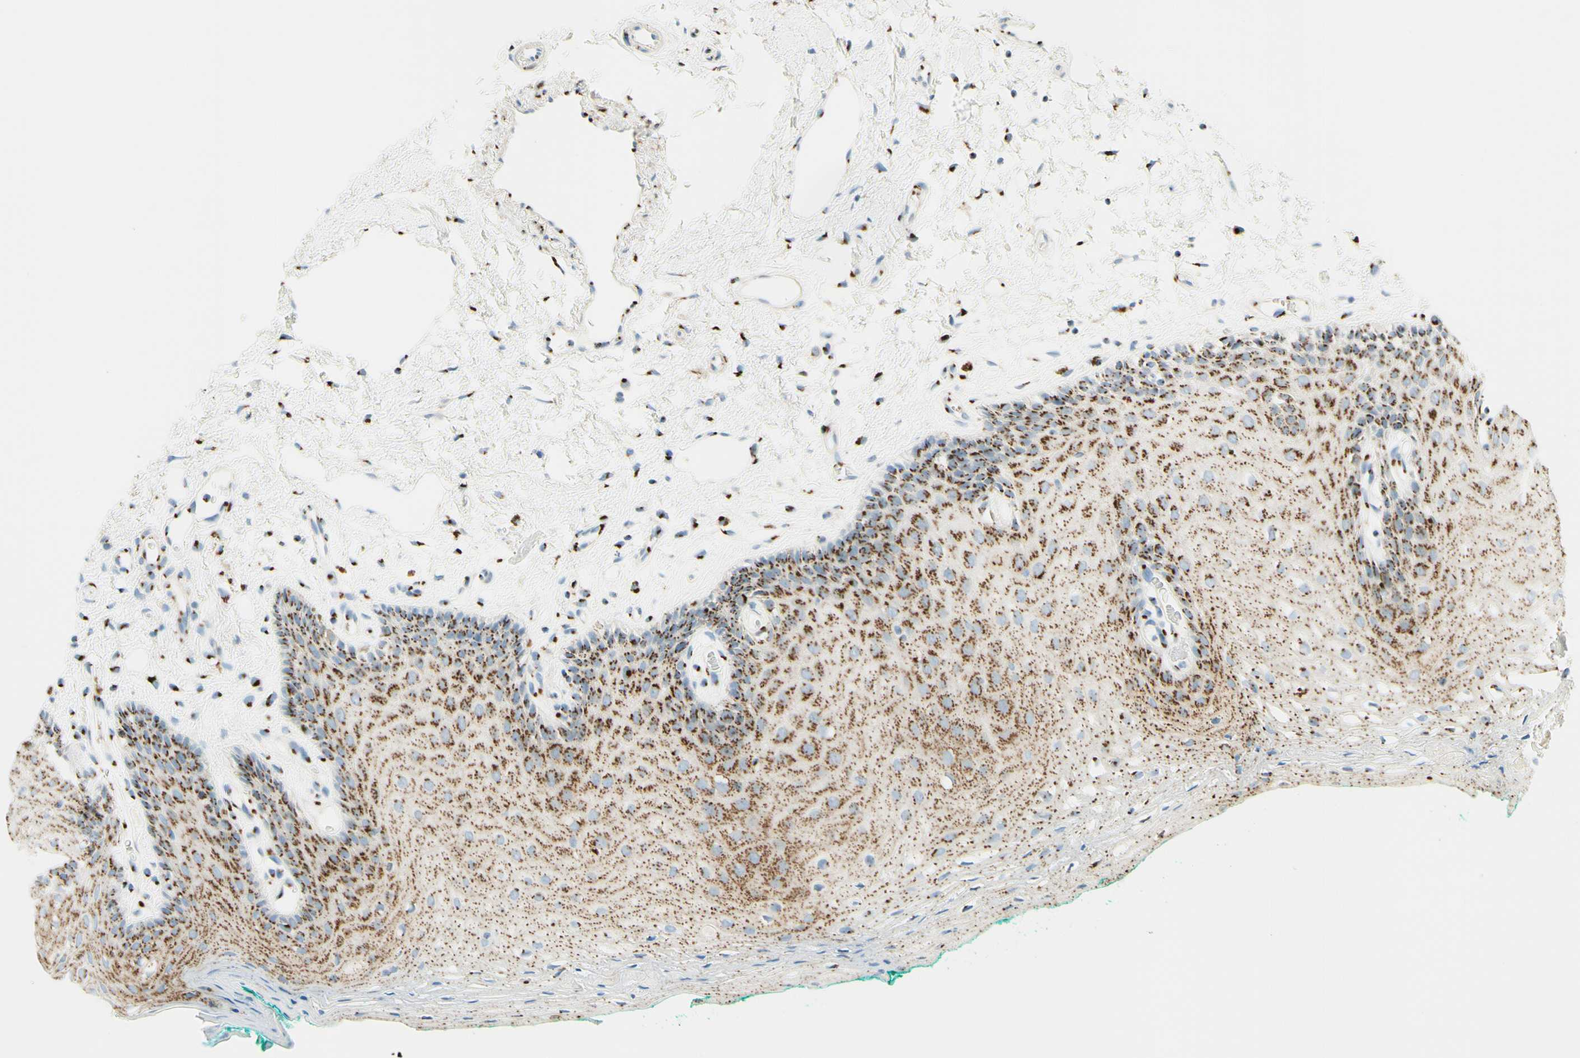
{"staining": {"intensity": "strong", "quantity": ">75%", "location": "cytoplasmic/membranous"}, "tissue": "oral mucosa", "cell_type": "Squamous epithelial cells", "image_type": "normal", "snomed": [{"axis": "morphology", "description": "Normal tissue, NOS"}, {"axis": "topography", "description": "Skeletal muscle"}, {"axis": "topography", "description": "Oral tissue"}, {"axis": "topography", "description": "Peripheral nerve tissue"}], "caption": "This histopathology image demonstrates IHC staining of benign human oral mucosa, with high strong cytoplasmic/membranous staining in about >75% of squamous epithelial cells.", "gene": "GOLGB1", "patient": {"sex": "female", "age": 84}}